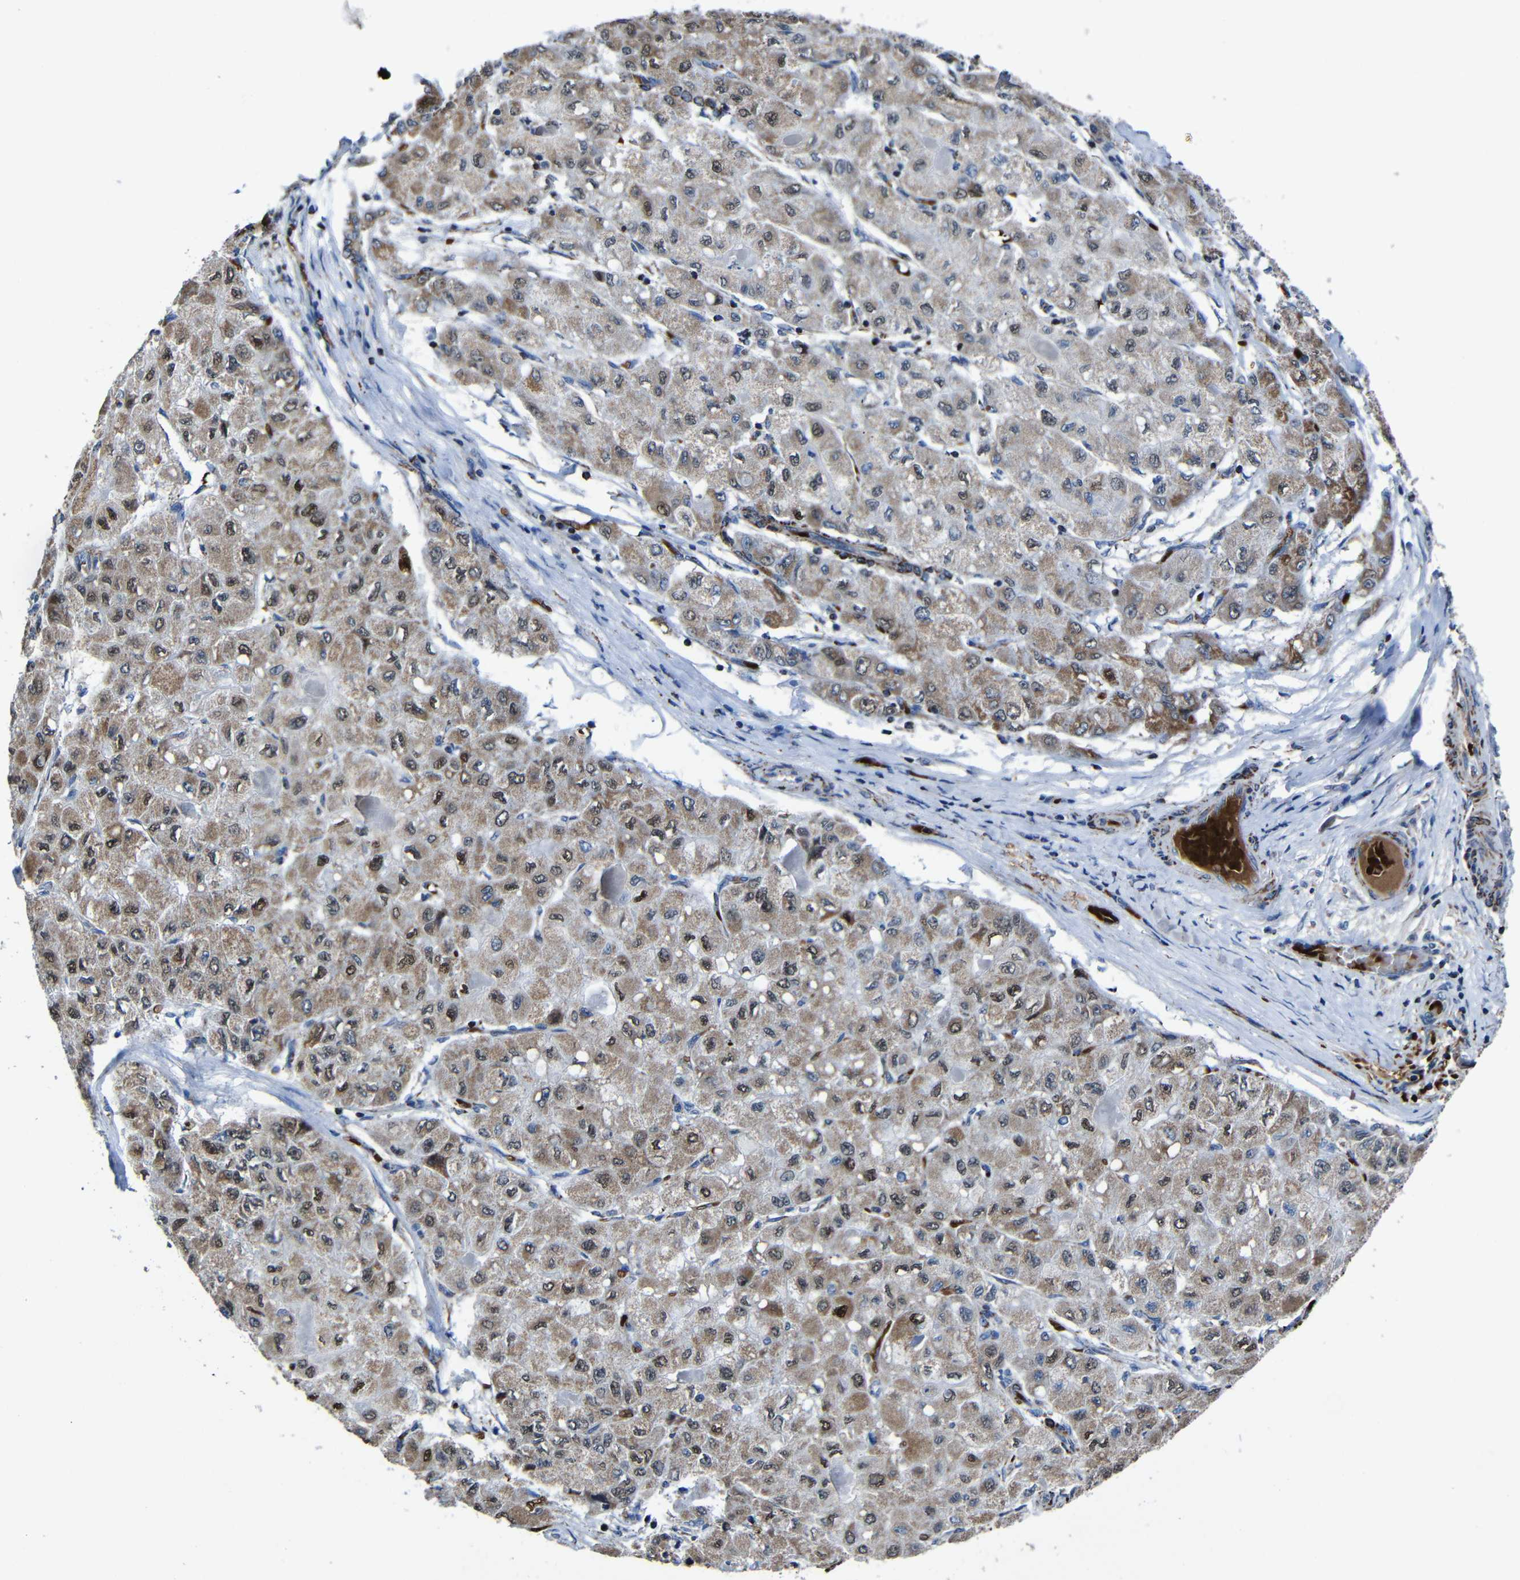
{"staining": {"intensity": "moderate", "quantity": "<25%", "location": "cytoplasmic/membranous,nuclear"}, "tissue": "liver cancer", "cell_type": "Tumor cells", "image_type": "cancer", "snomed": [{"axis": "morphology", "description": "Carcinoma, Hepatocellular, NOS"}, {"axis": "topography", "description": "Liver"}], "caption": "An image of liver cancer (hepatocellular carcinoma) stained for a protein demonstrates moderate cytoplasmic/membranous and nuclear brown staining in tumor cells. Immunohistochemistry (ihc) stains the protein of interest in brown and the nuclei are stained blue.", "gene": "CA5B", "patient": {"sex": "male", "age": 80}}